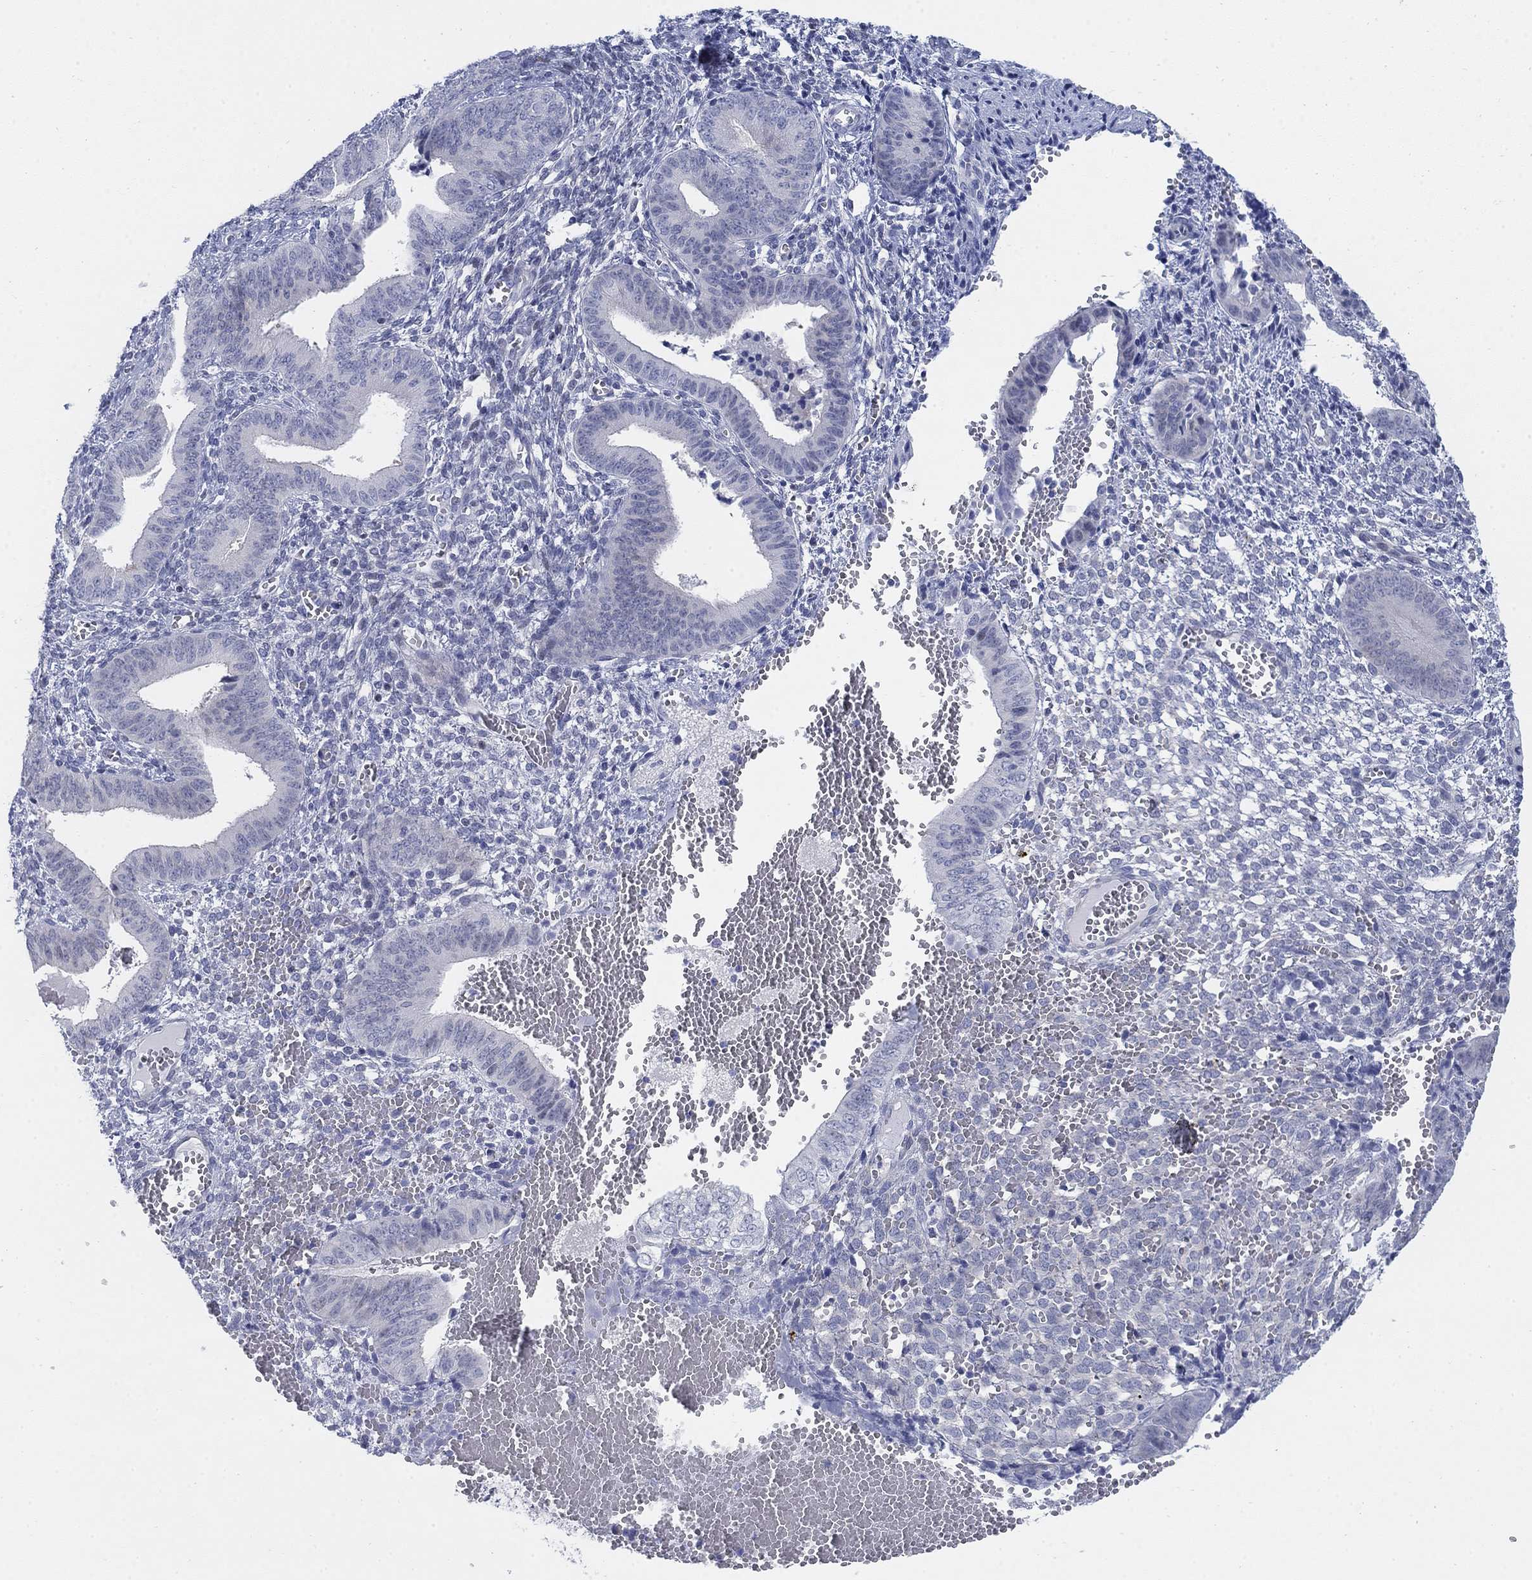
{"staining": {"intensity": "negative", "quantity": "none", "location": "none"}, "tissue": "endometrium", "cell_type": "Cells in endometrial stroma", "image_type": "normal", "snomed": [{"axis": "morphology", "description": "Normal tissue, NOS"}, {"axis": "topography", "description": "Endometrium"}], "caption": "Unremarkable endometrium was stained to show a protein in brown. There is no significant expression in cells in endometrial stroma. Brightfield microscopy of immunohistochemistry (IHC) stained with DAB (3,3'-diaminobenzidine) (brown) and hematoxylin (blue), captured at high magnification.", "gene": "MYO3A", "patient": {"sex": "female", "age": 42}}